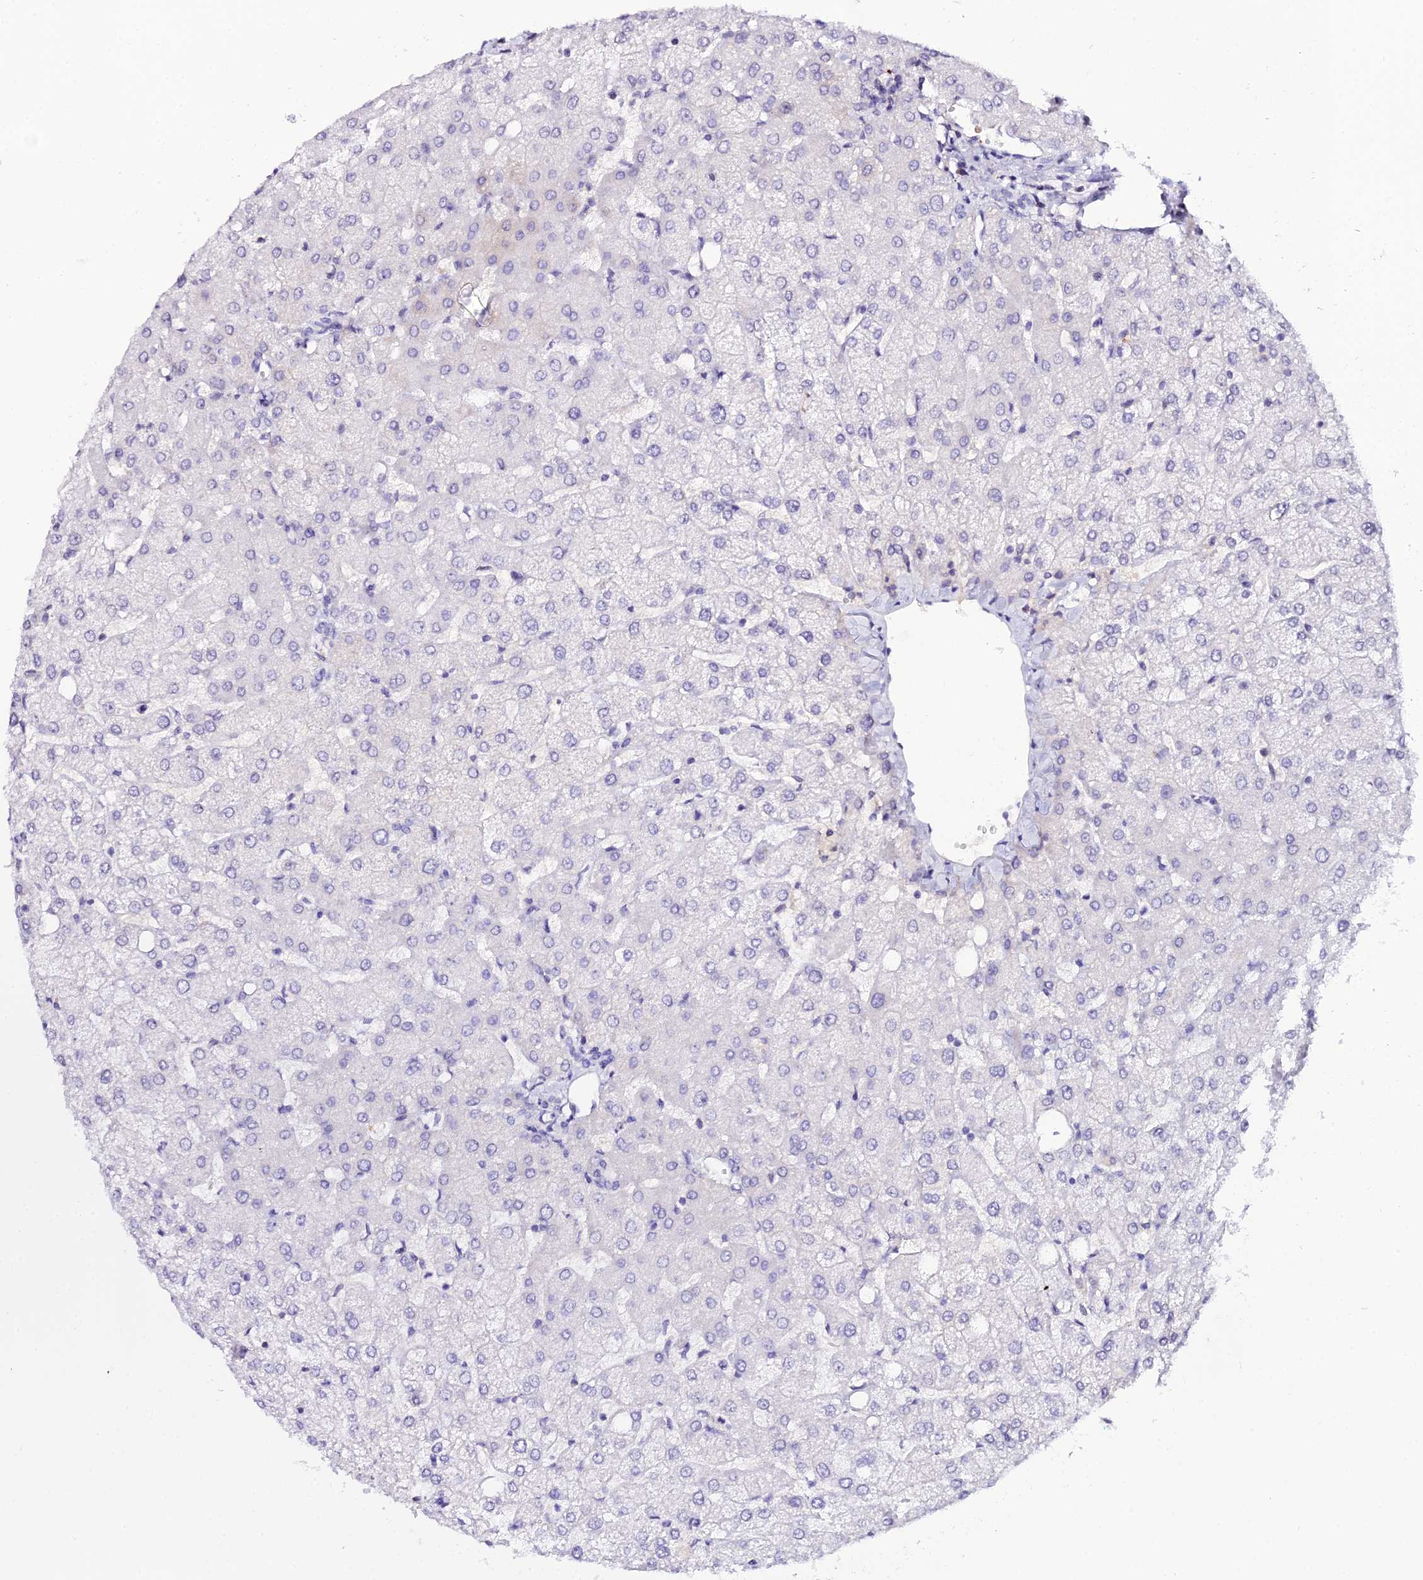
{"staining": {"intensity": "negative", "quantity": "none", "location": "none"}, "tissue": "liver", "cell_type": "Cholangiocytes", "image_type": "normal", "snomed": [{"axis": "morphology", "description": "Normal tissue, NOS"}, {"axis": "topography", "description": "Liver"}], "caption": "Human liver stained for a protein using immunohistochemistry (IHC) reveals no positivity in cholangiocytes.", "gene": "DEFB132", "patient": {"sex": "female", "age": 54}}